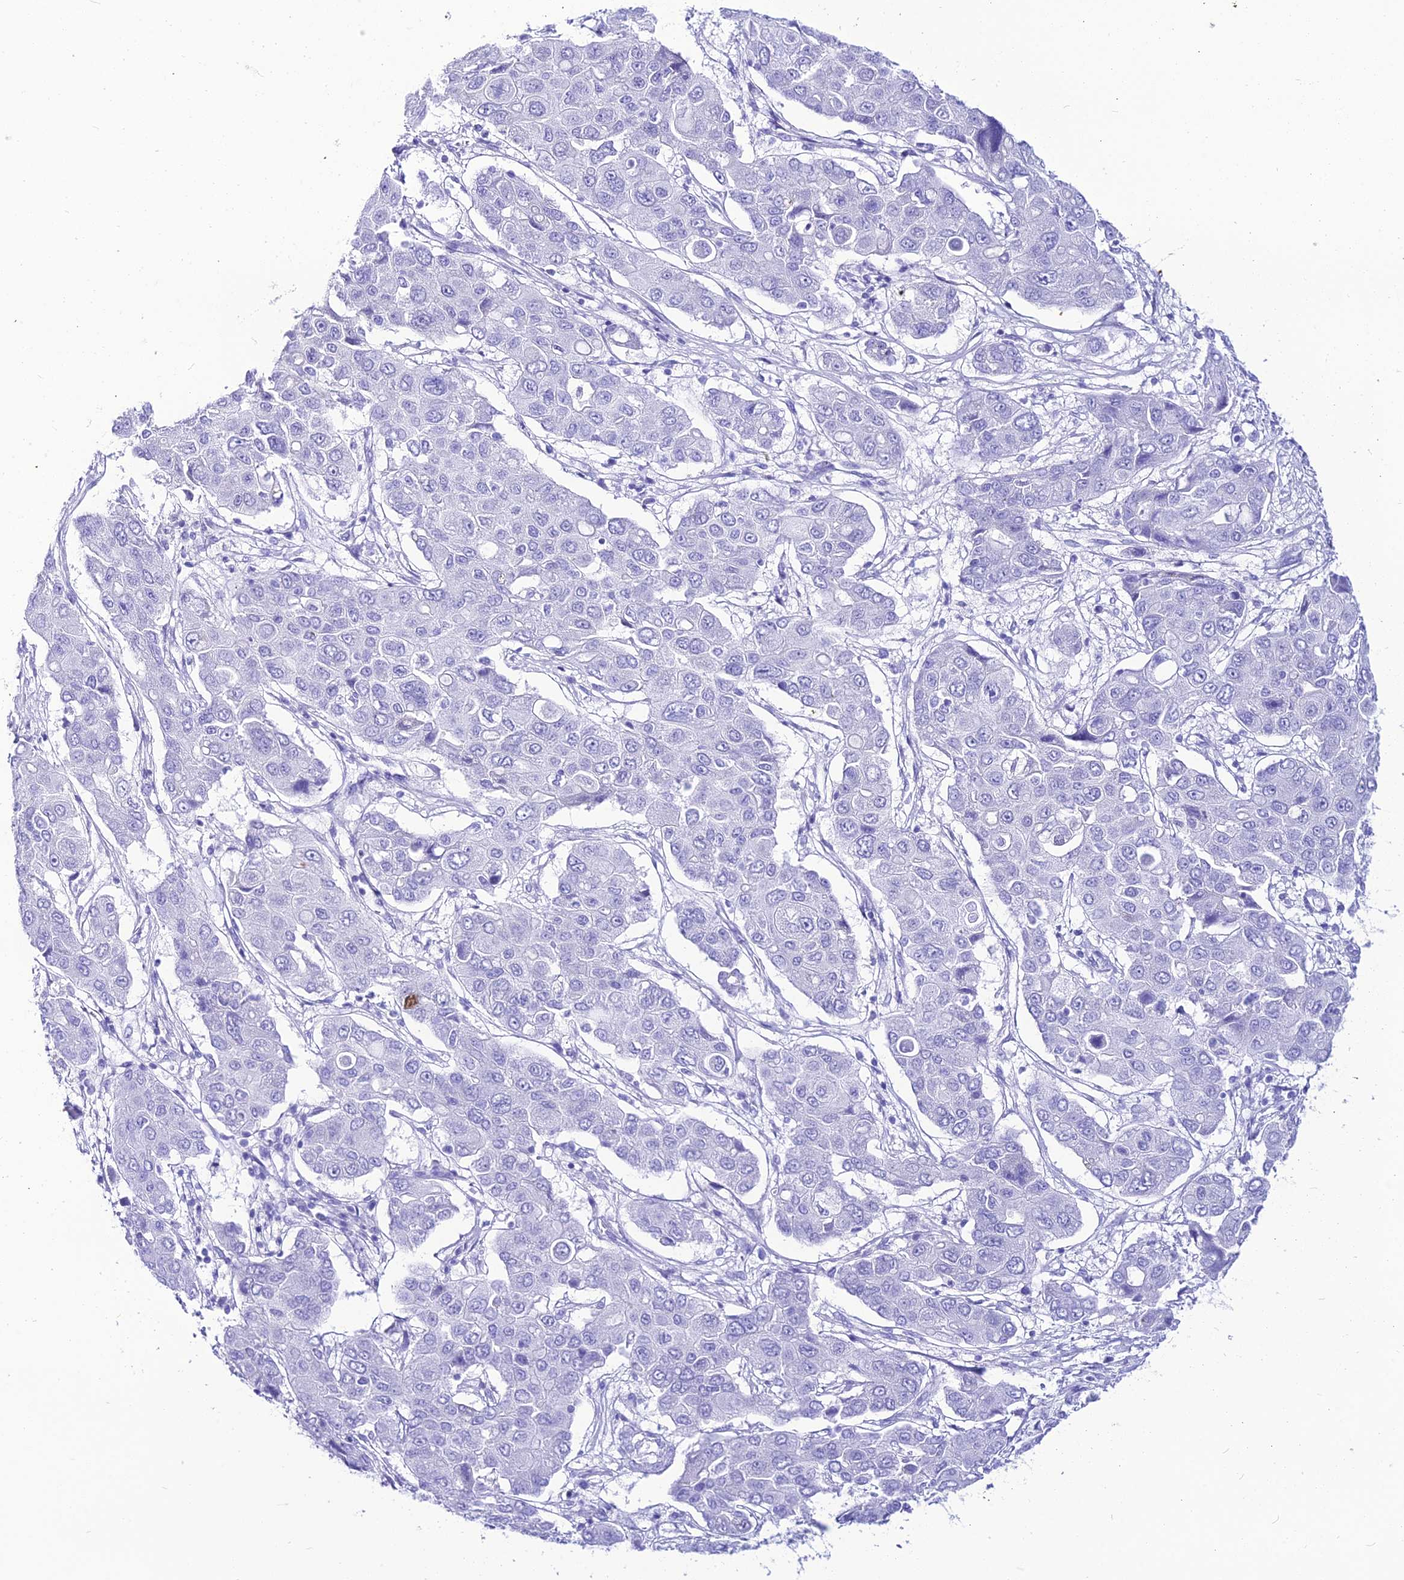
{"staining": {"intensity": "negative", "quantity": "none", "location": "none"}, "tissue": "liver cancer", "cell_type": "Tumor cells", "image_type": "cancer", "snomed": [{"axis": "morphology", "description": "Cholangiocarcinoma"}, {"axis": "topography", "description": "Liver"}], "caption": "IHC of liver cholangiocarcinoma exhibits no positivity in tumor cells.", "gene": "PNMA5", "patient": {"sex": "male", "age": 67}}